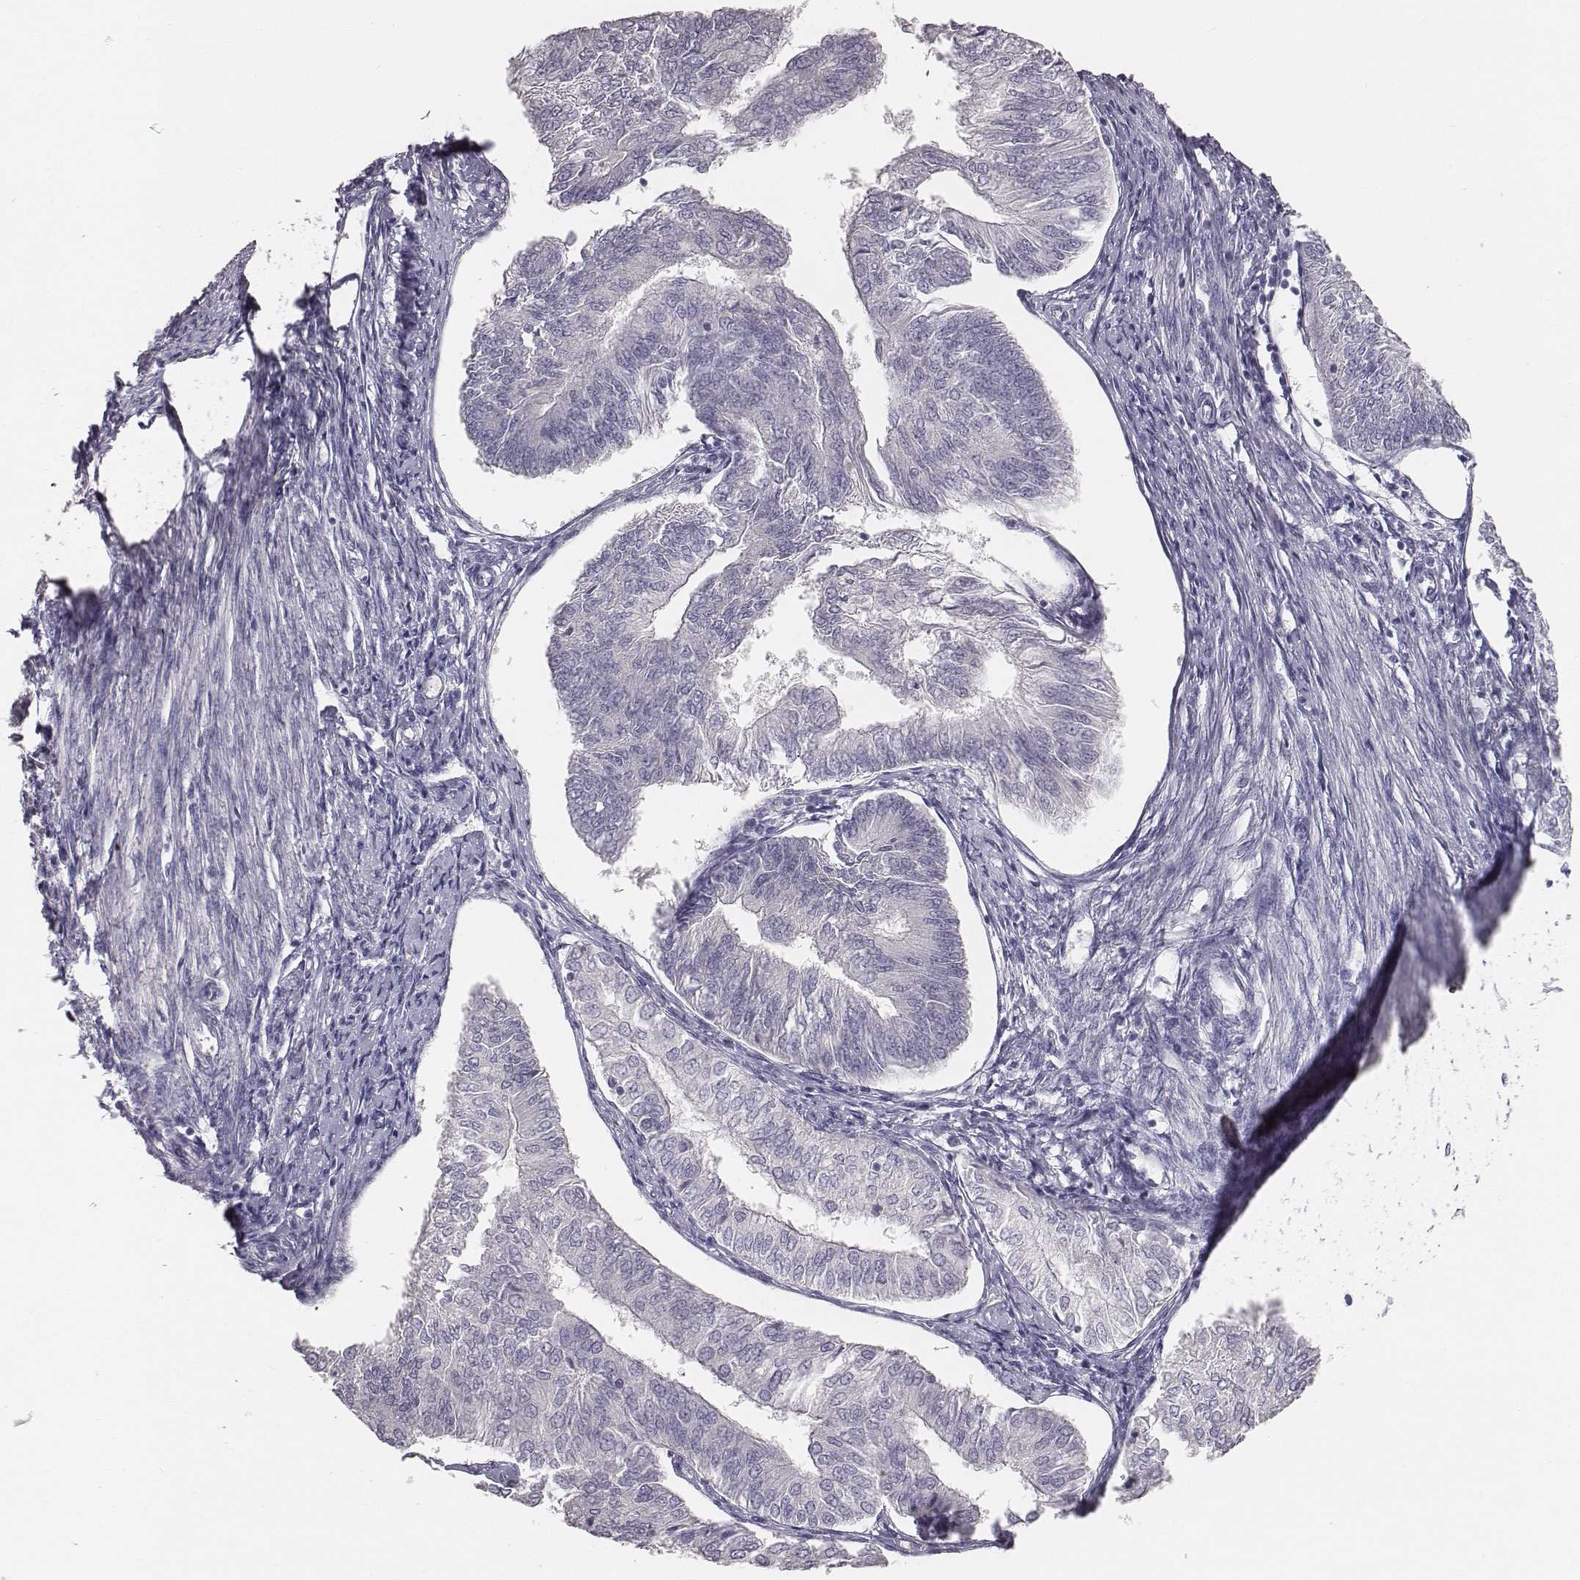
{"staining": {"intensity": "negative", "quantity": "none", "location": "none"}, "tissue": "endometrial cancer", "cell_type": "Tumor cells", "image_type": "cancer", "snomed": [{"axis": "morphology", "description": "Adenocarcinoma, NOS"}, {"axis": "topography", "description": "Endometrium"}], "caption": "This micrograph is of endometrial adenocarcinoma stained with immunohistochemistry to label a protein in brown with the nuclei are counter-stained blue. There is no staining in tumor cells.", "gene": "MYH6", "patient": {"sex": "female", "age": 58}}